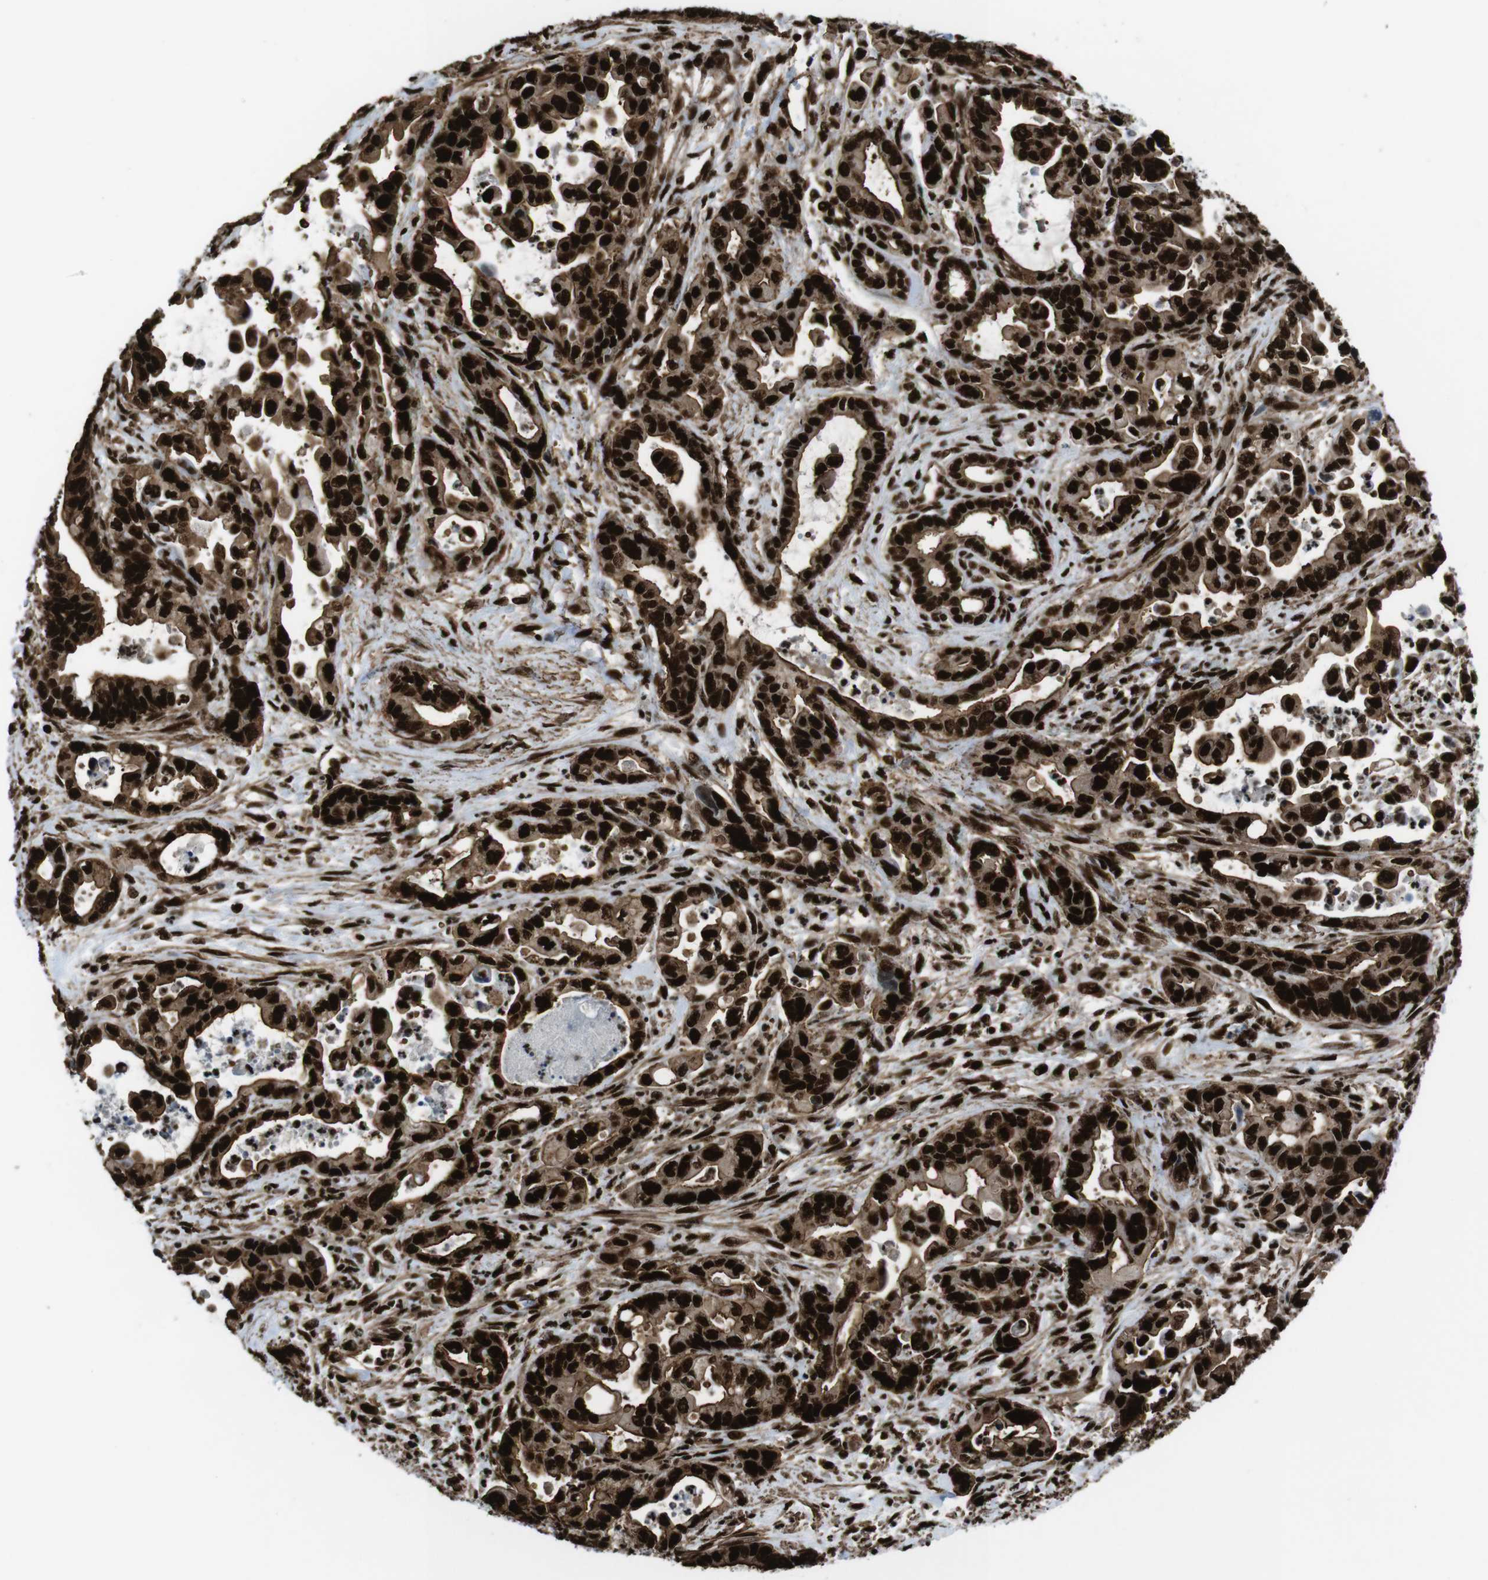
{"staining": {"intensity": "strong", "quantity": ">75%", "location": "cytoplasmic/membranous,nuclear"}, "tissue": "pancreatic cancer", "cell_type": "Tumor cells", "image_type": "cancer", "snomed": [{"axis": "morphology", "description": "Adenocarcinoma, NOS"}, {"axis": "topography", "description": "Pancreas"}], "caption": "High-power microscopy captured an immunohistochemistry histopathology image of pancreatic cancer, revealing strong cytoplasmic/membranous and nuclear expression in approximately >75% of tumor cells.", "gene": "HNRNPU", "patient": {"sex": "male", "age": 70}}